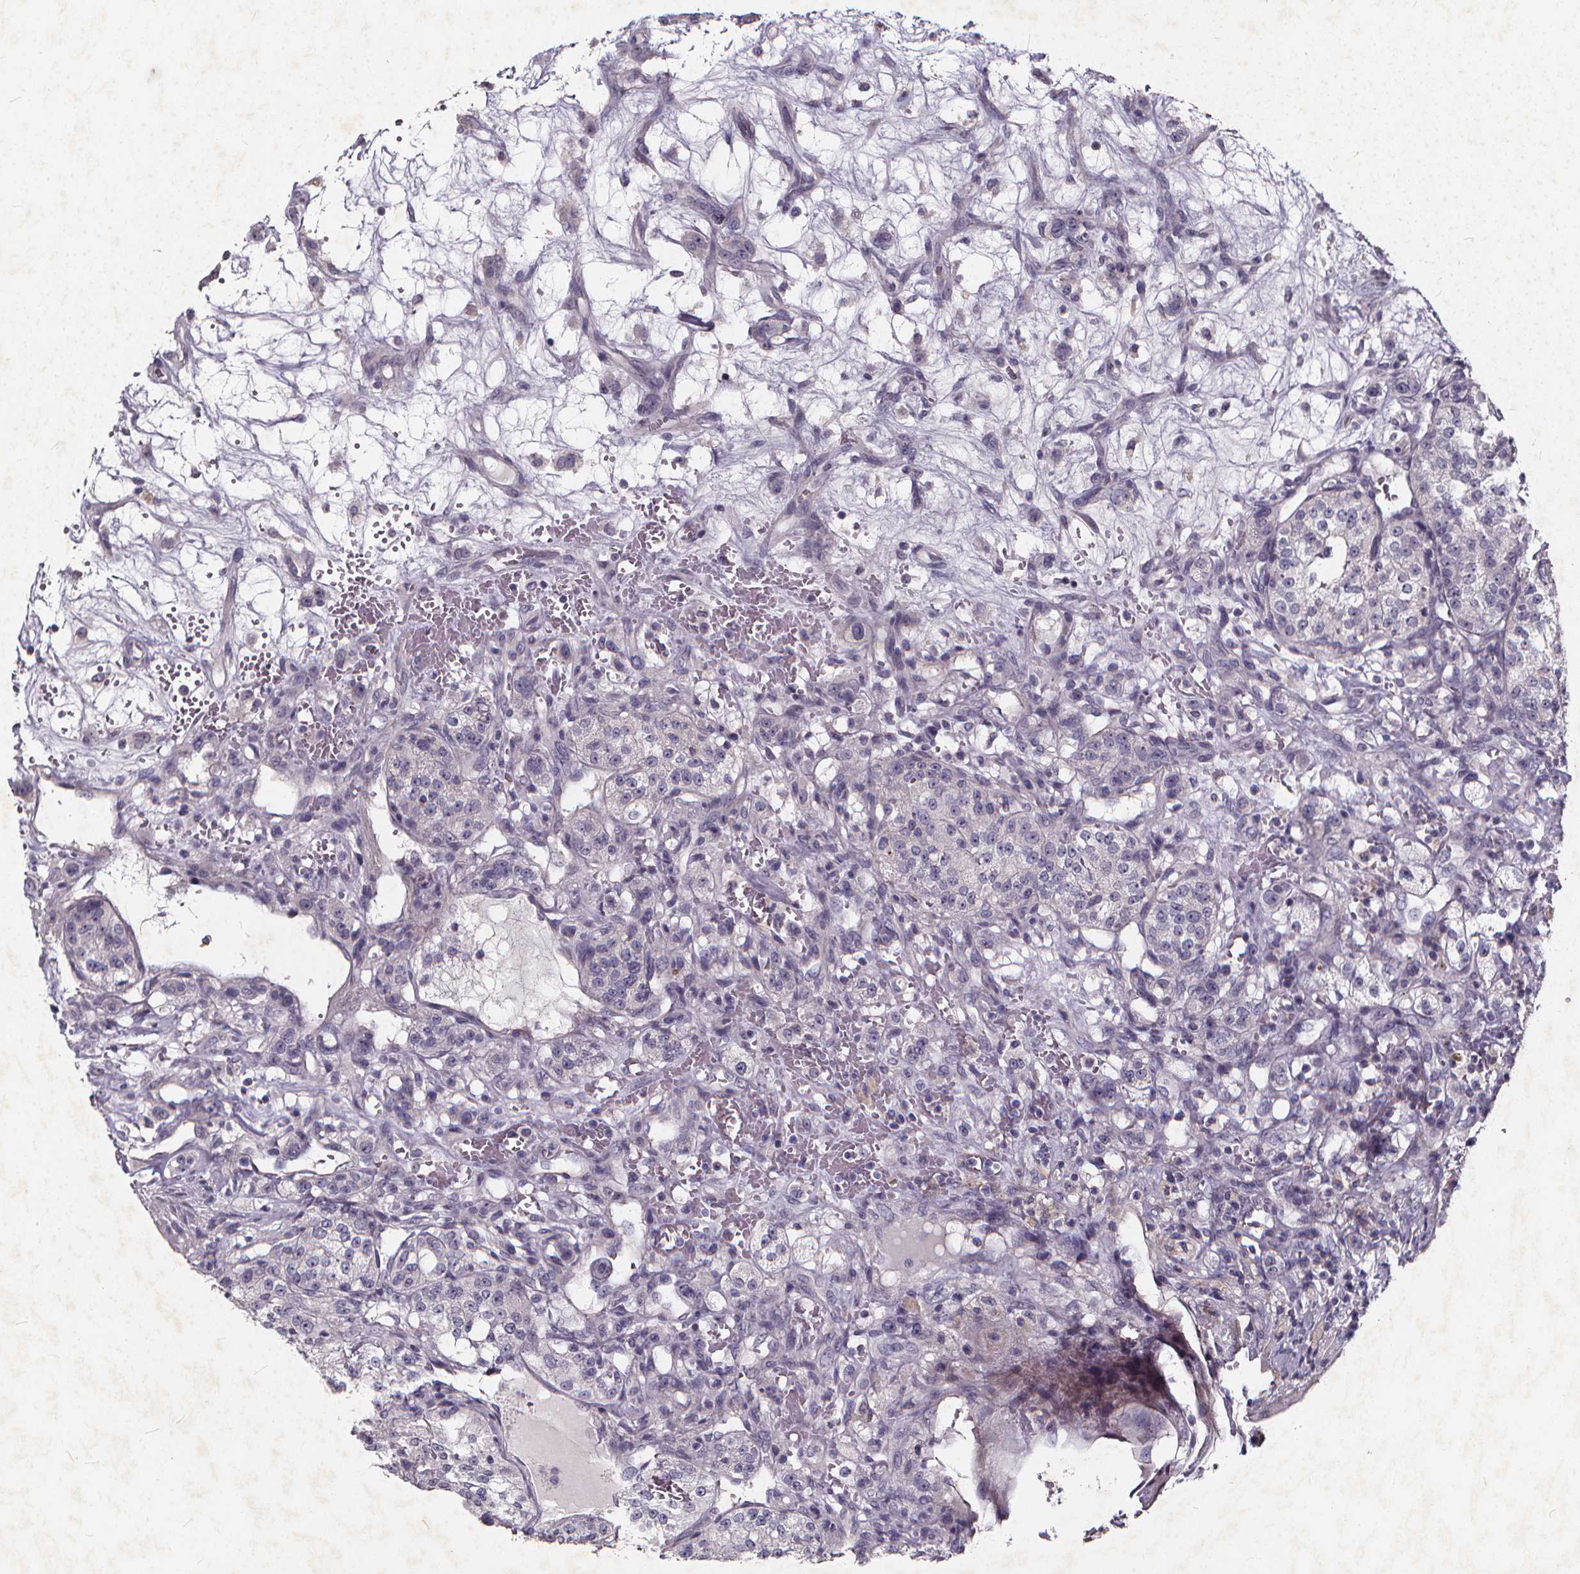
{"staining": {"intensity": "negative", "quantity": "none", "location": "none"}, "tissue": "renal cancer", "cell_type": "Tumor cells", "image_type": "cancer", "snomed": [{"axis": "morphology", "description": "Adenocarcinoma, NOS"}, {"axis": "topography", "description": "Kidney"}], "caption": "Immunohistochemistry of human renal cancer (adenocarcinoma) demonstrates no positivity in tumor cells.", "gene": "TSPAN14", "patient": {"sex": "female", "age": 63}}